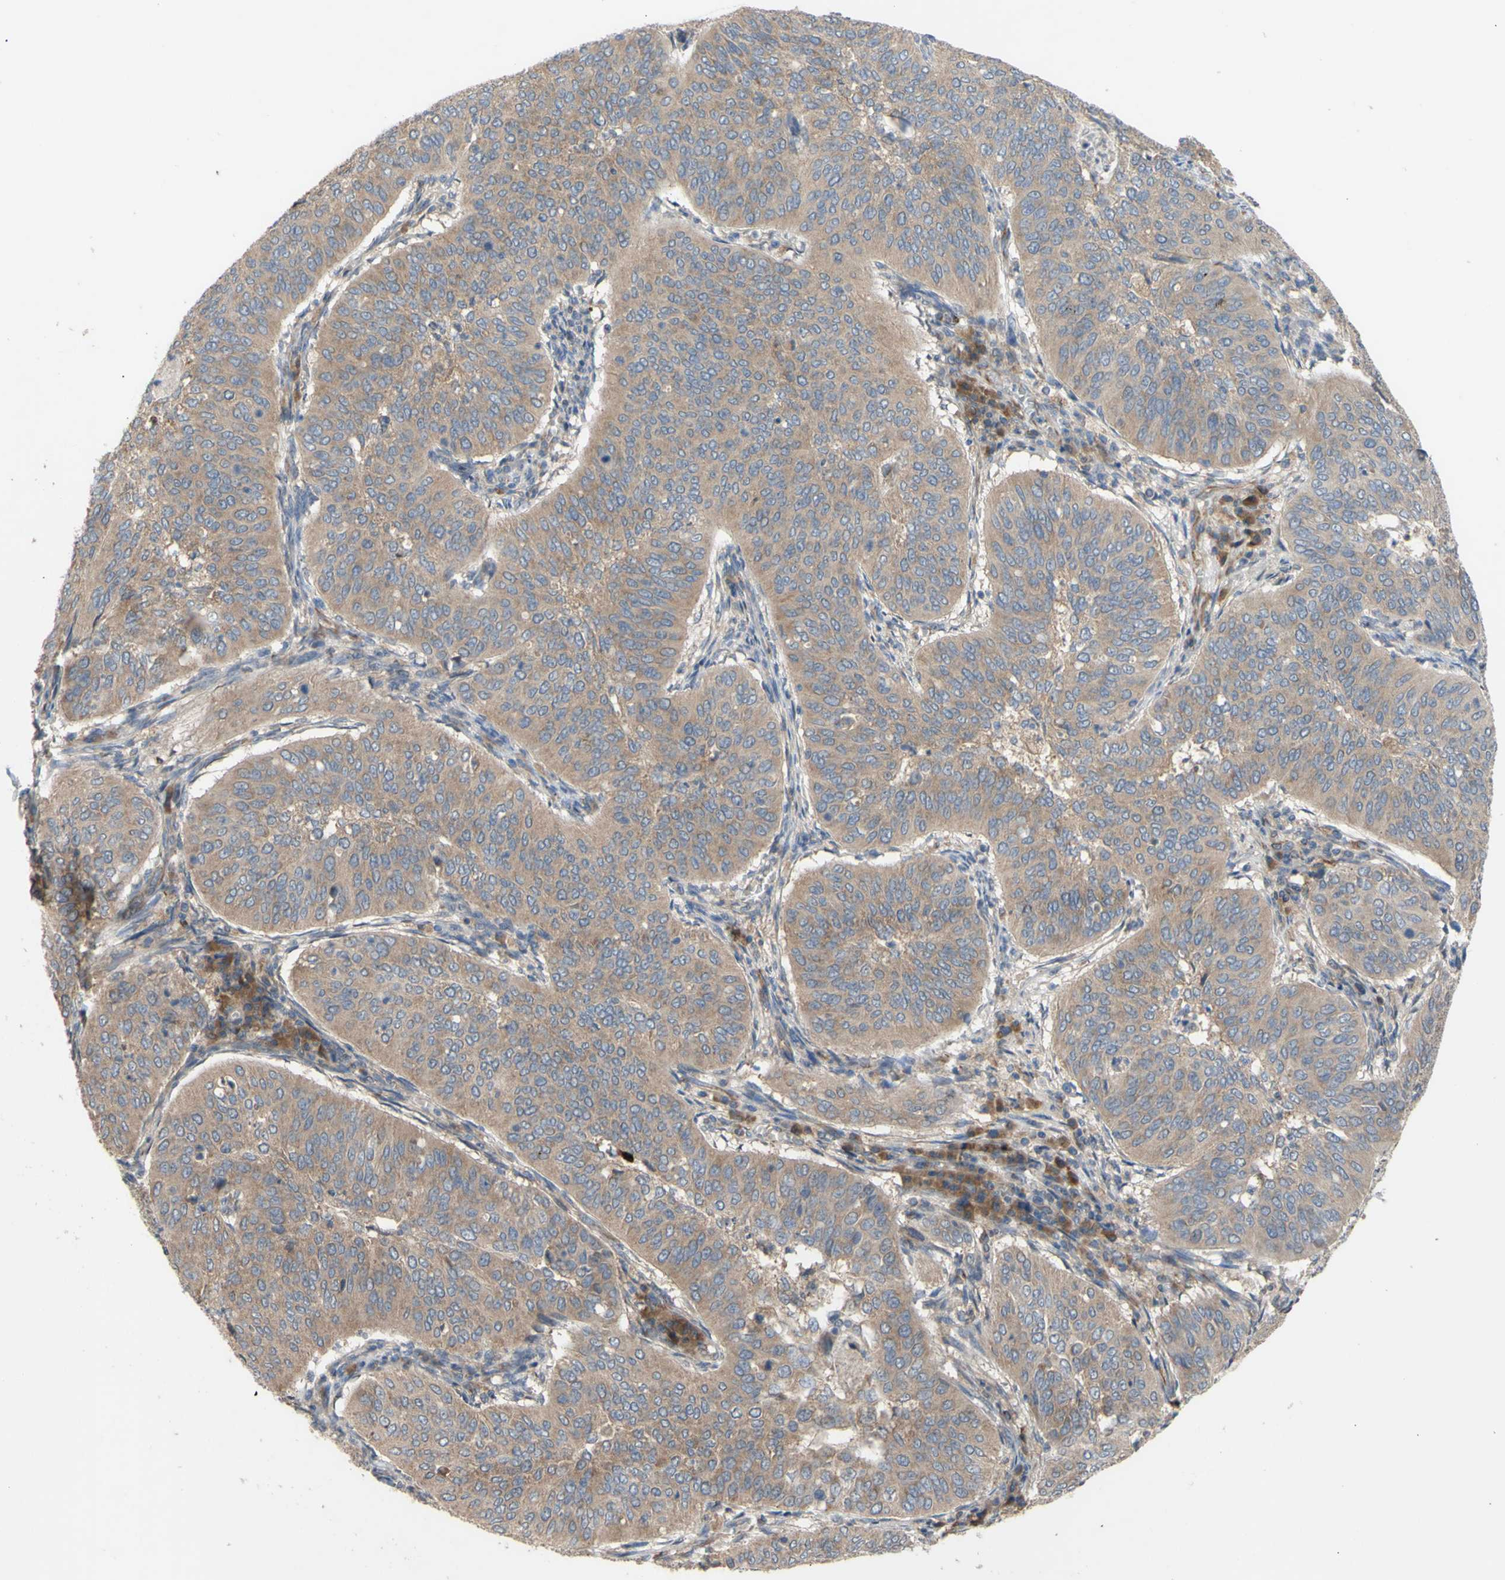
{"staining": {"intensity": "moderate", "quantity": ">75%", "location": "cytoplasmic/membranous"}, "tissue": "cervical cancer", "cell_type": "Tumor cells", "image_type": "cancer", "snomed": [{"axis": "morphology", "description": "Normal tissue, NOS"}, {"axis": "morphology", "description": "Squamous cell carcinoma, NOS"}, {"axis": "topography", "description": "Cervix"}], "caption": "The immunohistochemical stain highlights moderate cytoplasmic/membranous expression in tumor cells of cervical cancer tissue.", "gene": "EIF2S3", "patient": {"sex": "female", "age": 39}}